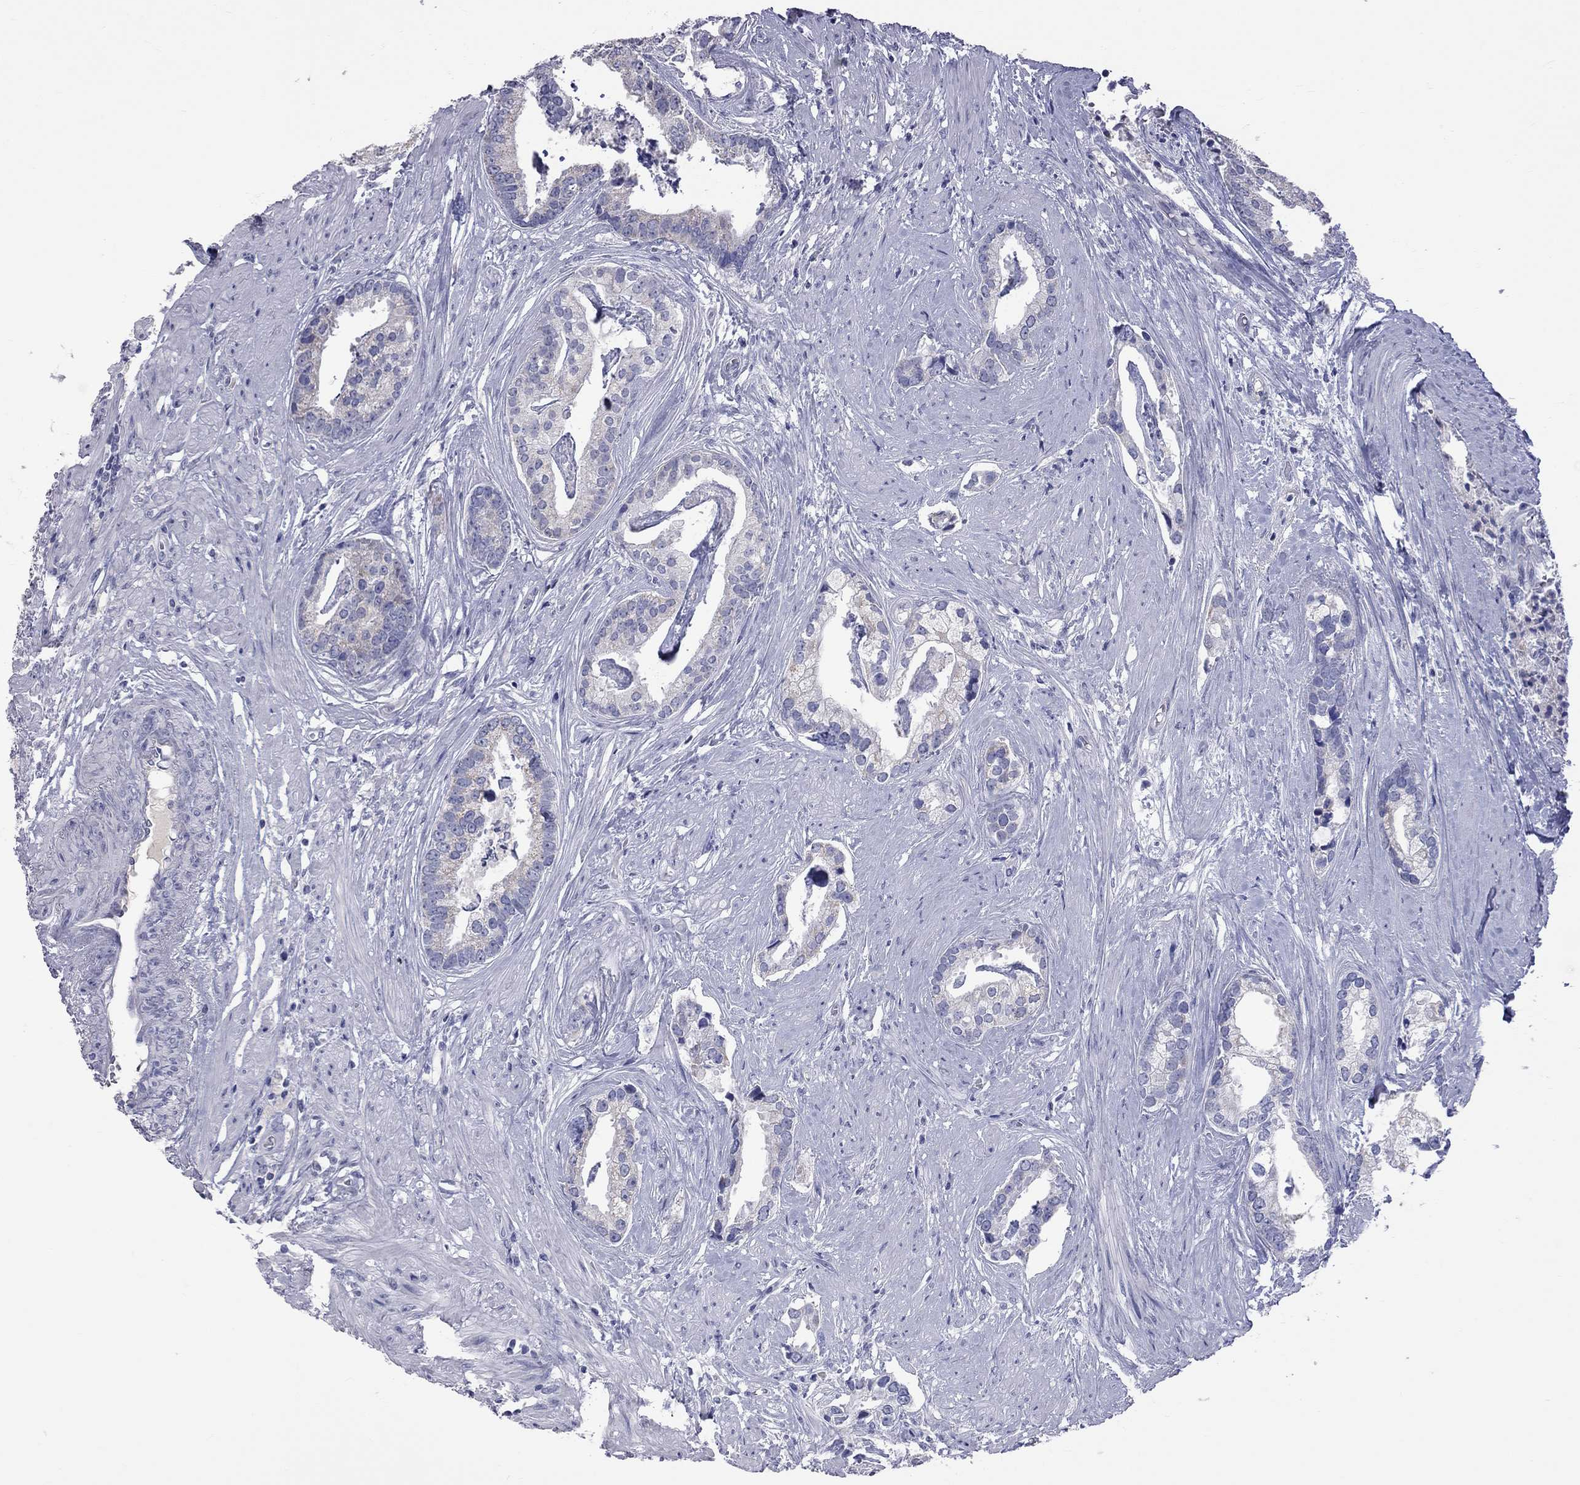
{"staining": {"intensity": "negative", "quantity": "none", "location": "none"}, "tissue": "prostate cancer", "cell_type": "Tumor cells", "image_type": "cancer", "snomed": [{"axis": "morphology", "description": "Adenocarcinoma, NOS"}, {"axis": "topography", "description": "Prostate and seminal vesicle, NOS"}, {"axis": "topography", "description": "Prostate"}], "caption": "Immunohistochemical staining of prostate cancer (adenocarcinoma) demonstrates no significant staining in tumor cells.", "gene": "KCND2", "patient": {"sex": "male", "age": 44}}